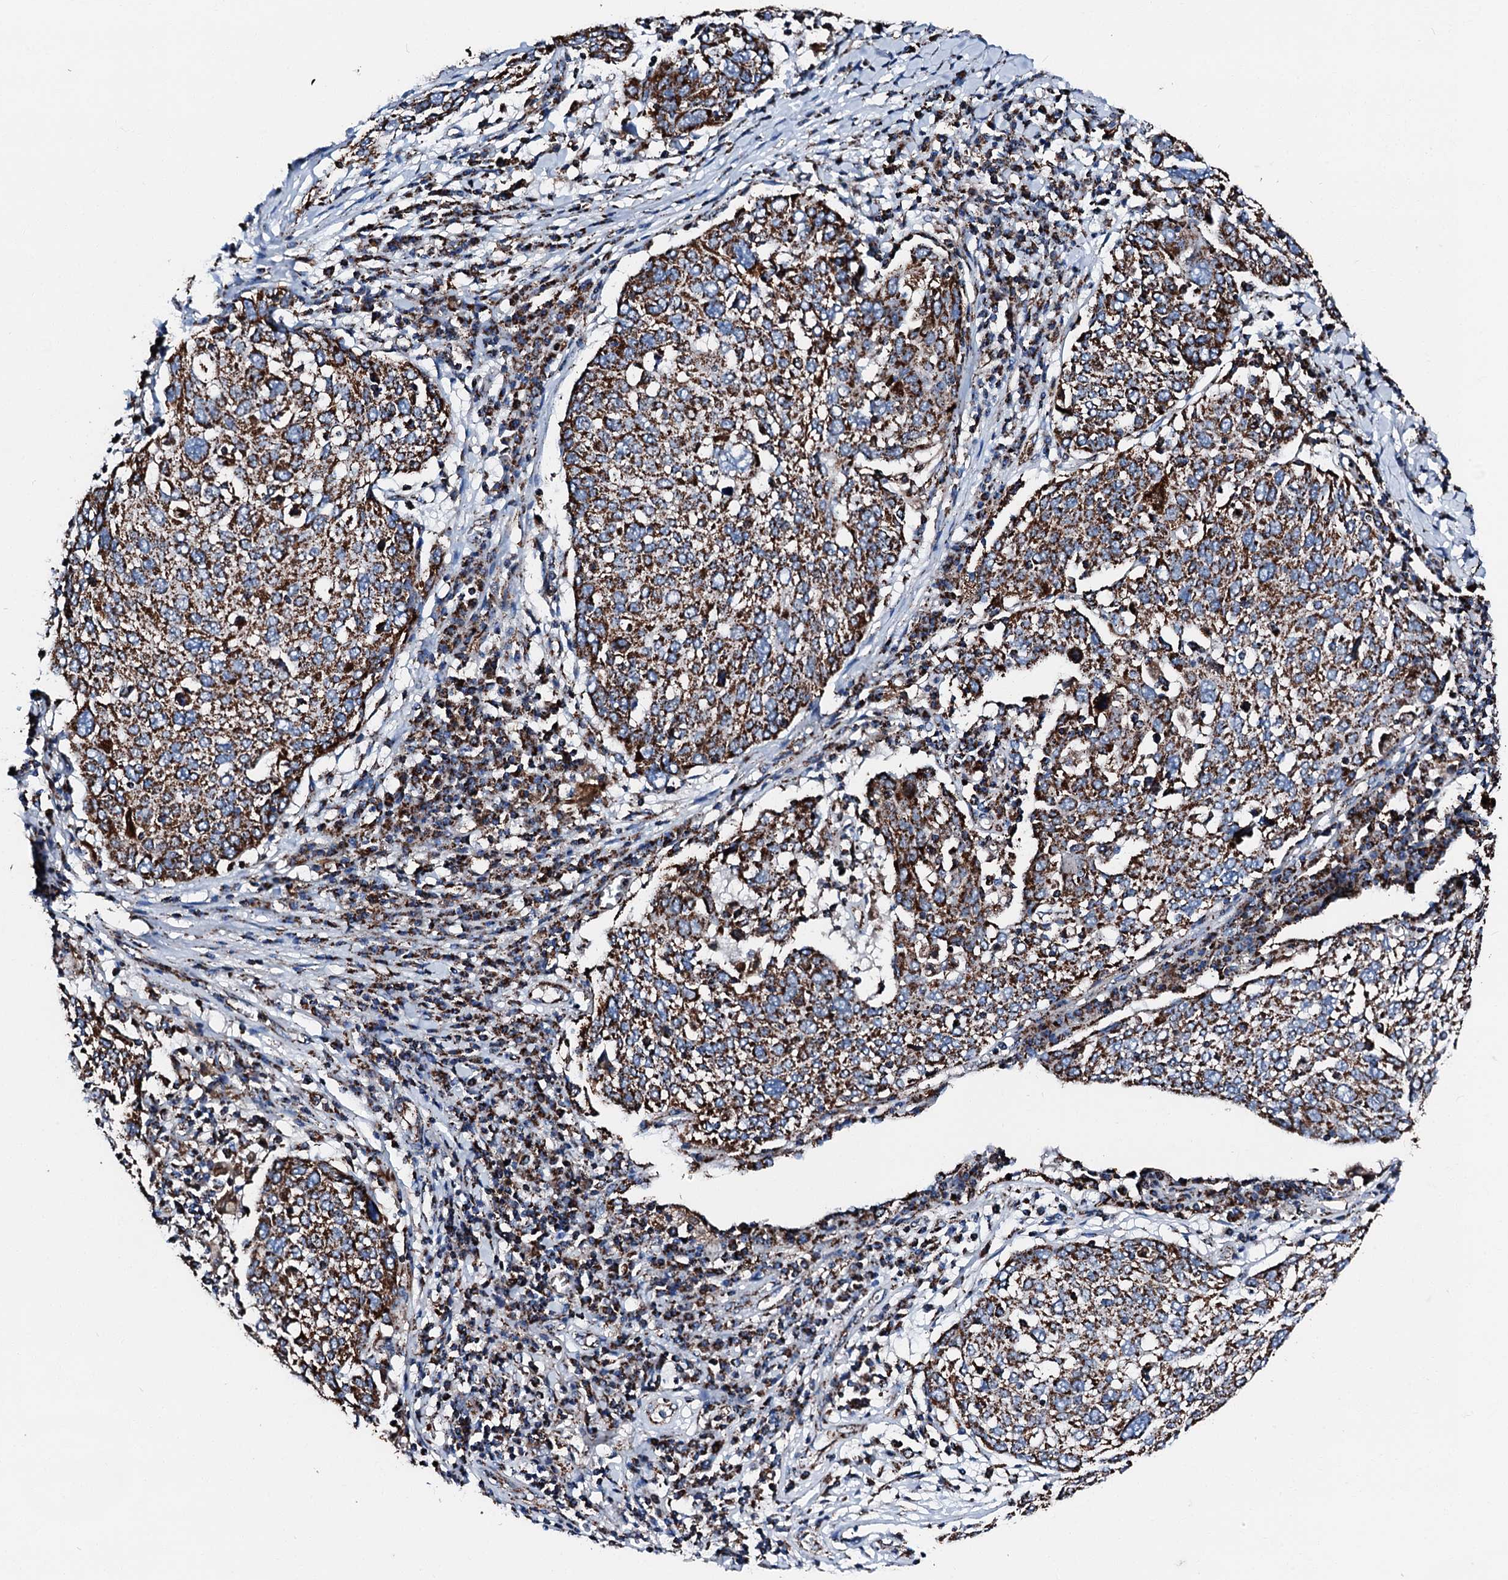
{"staining": {"intensity": "strong", "quantity": ">75%", "location": "cytoplasmic/membranous"}, "tissue": "lung cancer", "cell_type": "Tumor cells", "image_type": "cancer", "snomed": [{"axis": "morphology", "description": "Squamous cell carcinoma, NOS"}, {"axis": "topography", "description": "Lung"}], "caption": "Squamous cell carcinoma (lung) tissue shows strong cytoplasmic/membranous positivity in approximately >75% of tumor cells, visualized by immunohistochemistry.", "gene": "HADH", "patient": {"sex": "male", "age": 65}}